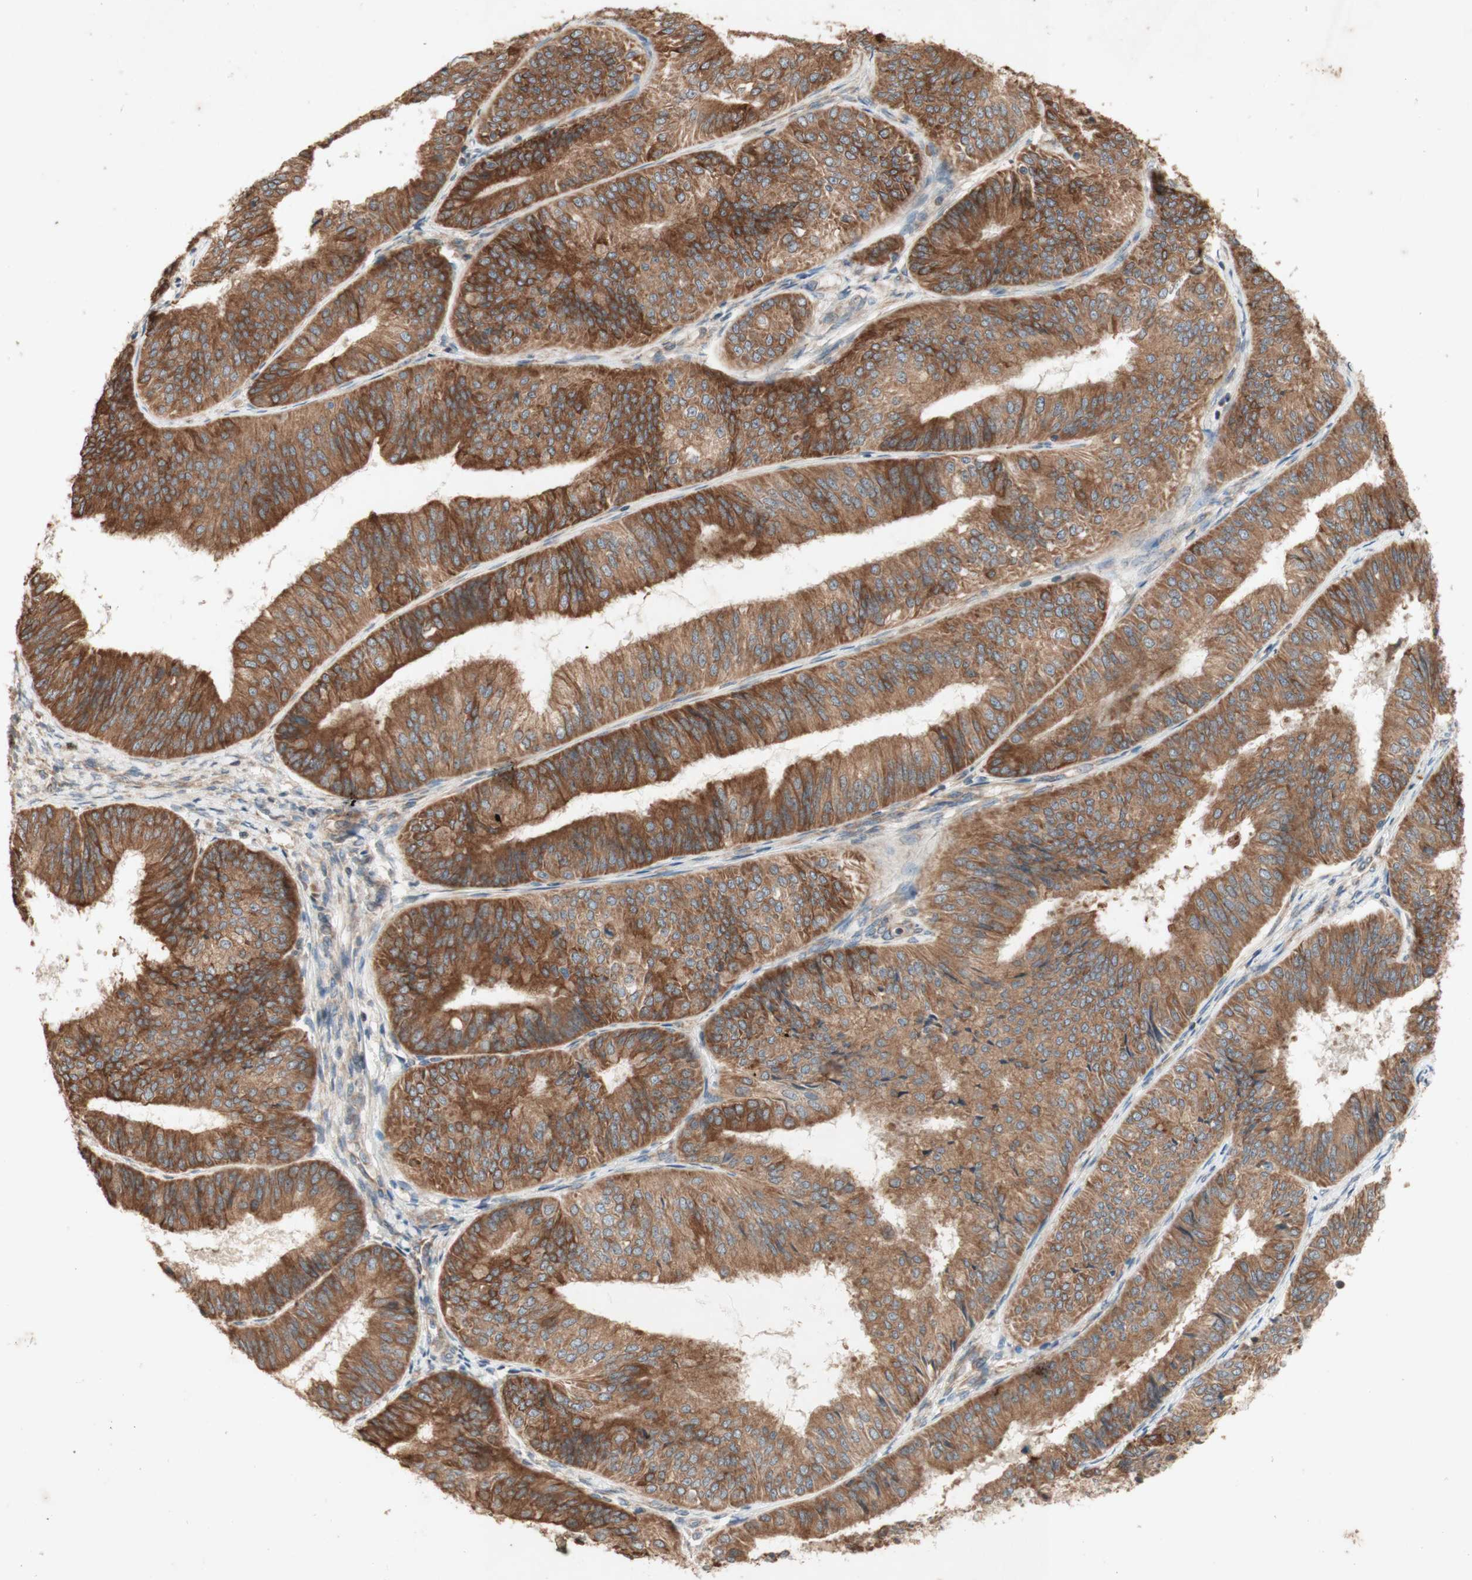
{"staining": {"intensity": "strong", "quantity": ">75%", "location": "cytoplasmic/membranous"}, "tissue": "endometrial cancer", "cell_type": "Tumor cells", "image_type": "cancer", "snomed": [{"axis": "morphology", "description": "Adenocarcinoma, NOS"}, {"axis": "topography", "description": "Endometrium"}], "caption": "The micrograph shows a brown stain indicating the presence of a protein in the cytoplasmic/membranous of tumor cells in endometrial cancer. (DAB IHC with brightfield microscopy, high magnification).", "gene": "SOCS2", "patient": {"sex": "female", "age": 58}}